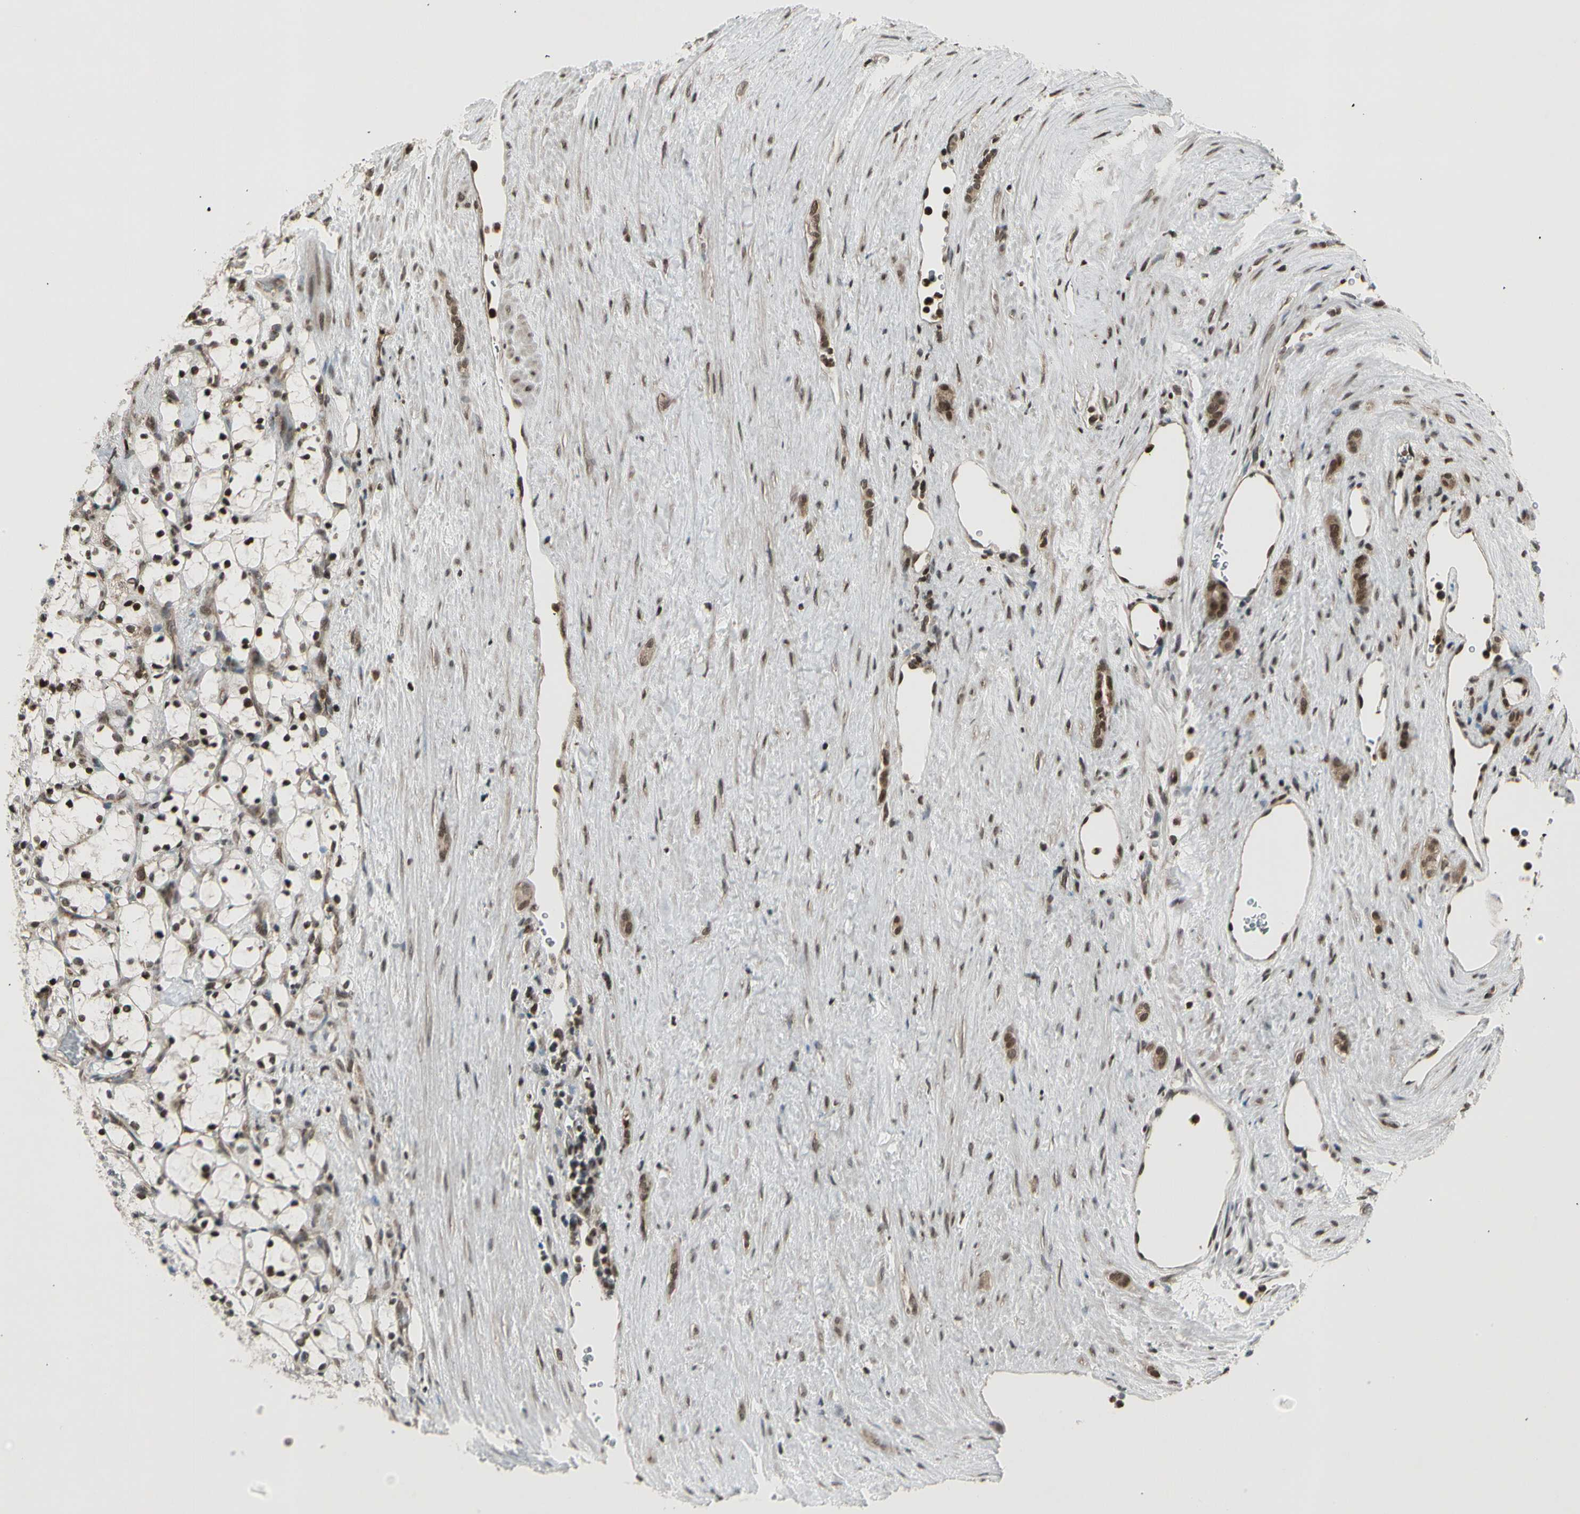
{"staining": {"intensity": "moderate", "quantity": ">75%", "location": "nuclear"}, "tissue": "renal cancer", "cell_type": "Tumor cells", "image_type": "cancer", "snomed": [{"axis": "morphology", "description": "Adenocarcinoma, NOS"}, {"axis": "topography", "description": "Kidney"}], "caption": "This is a micrograph of IHC staining of renal adenocarcinoma, which shows moderate positivity in the nuclear of tumor cells.", "gene": "SMN2", "patient": {"sex": "female", "age": 69}}